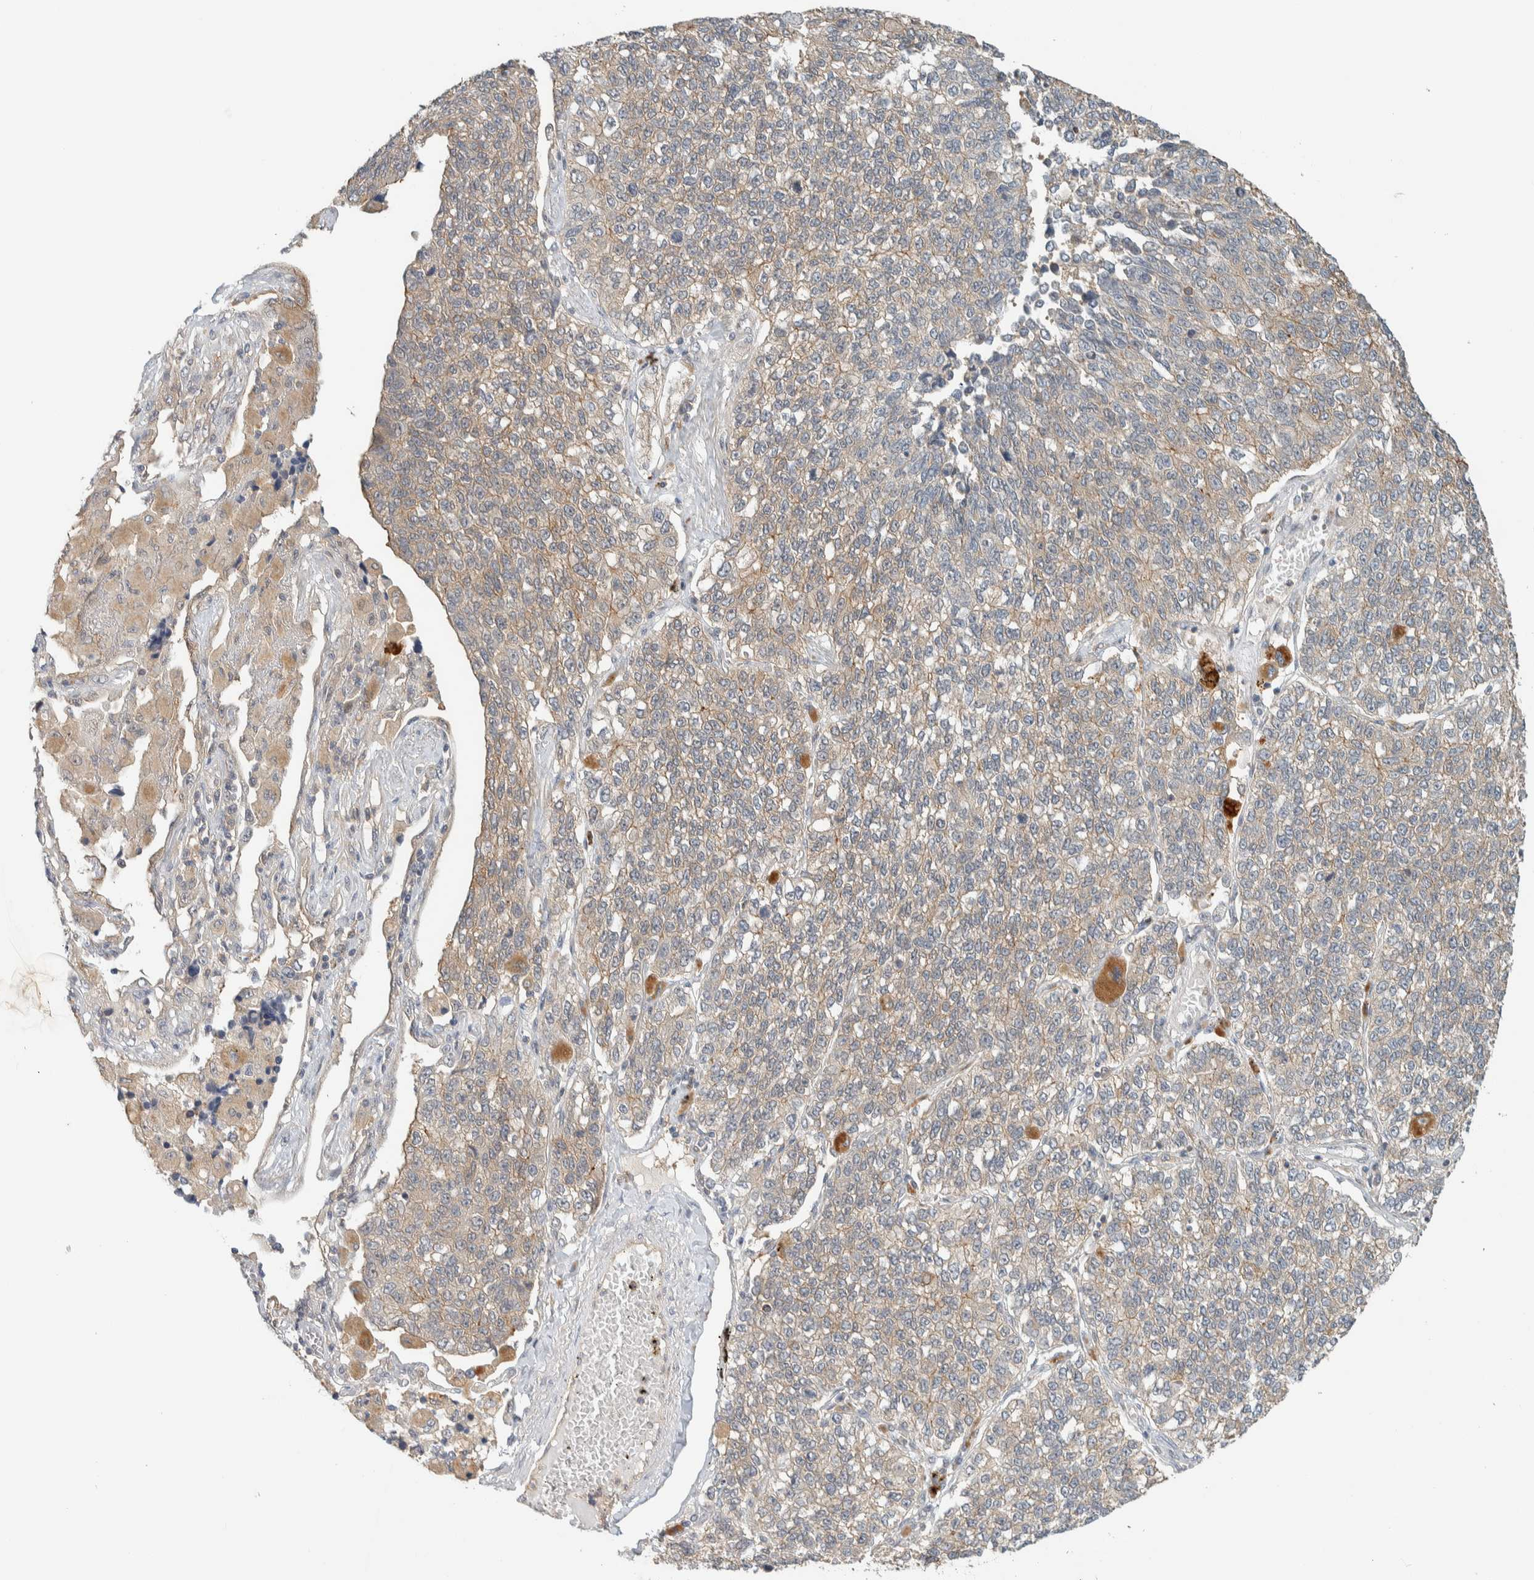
{"staining": {"intensity": "weak", "quantity": ">75%", "location": "cytoplasmic/membranous"}, "tissue": "lung cancer", "cell_type": "Tumor cells", "image_type": "cancer", "snomed": [{"axis": "morphology", "description": "Adenocarcinoma, NOS"}, {"axis": "topography", "description": "Lung"}], "caption": "Protein staining displays weak cytoplasmic/membranous positivity in about >75% of tumor cells in adenocarcinoma (lung).", "gene": "RAB11FIP1", "patient": {"sex": "male", "age": 49}}